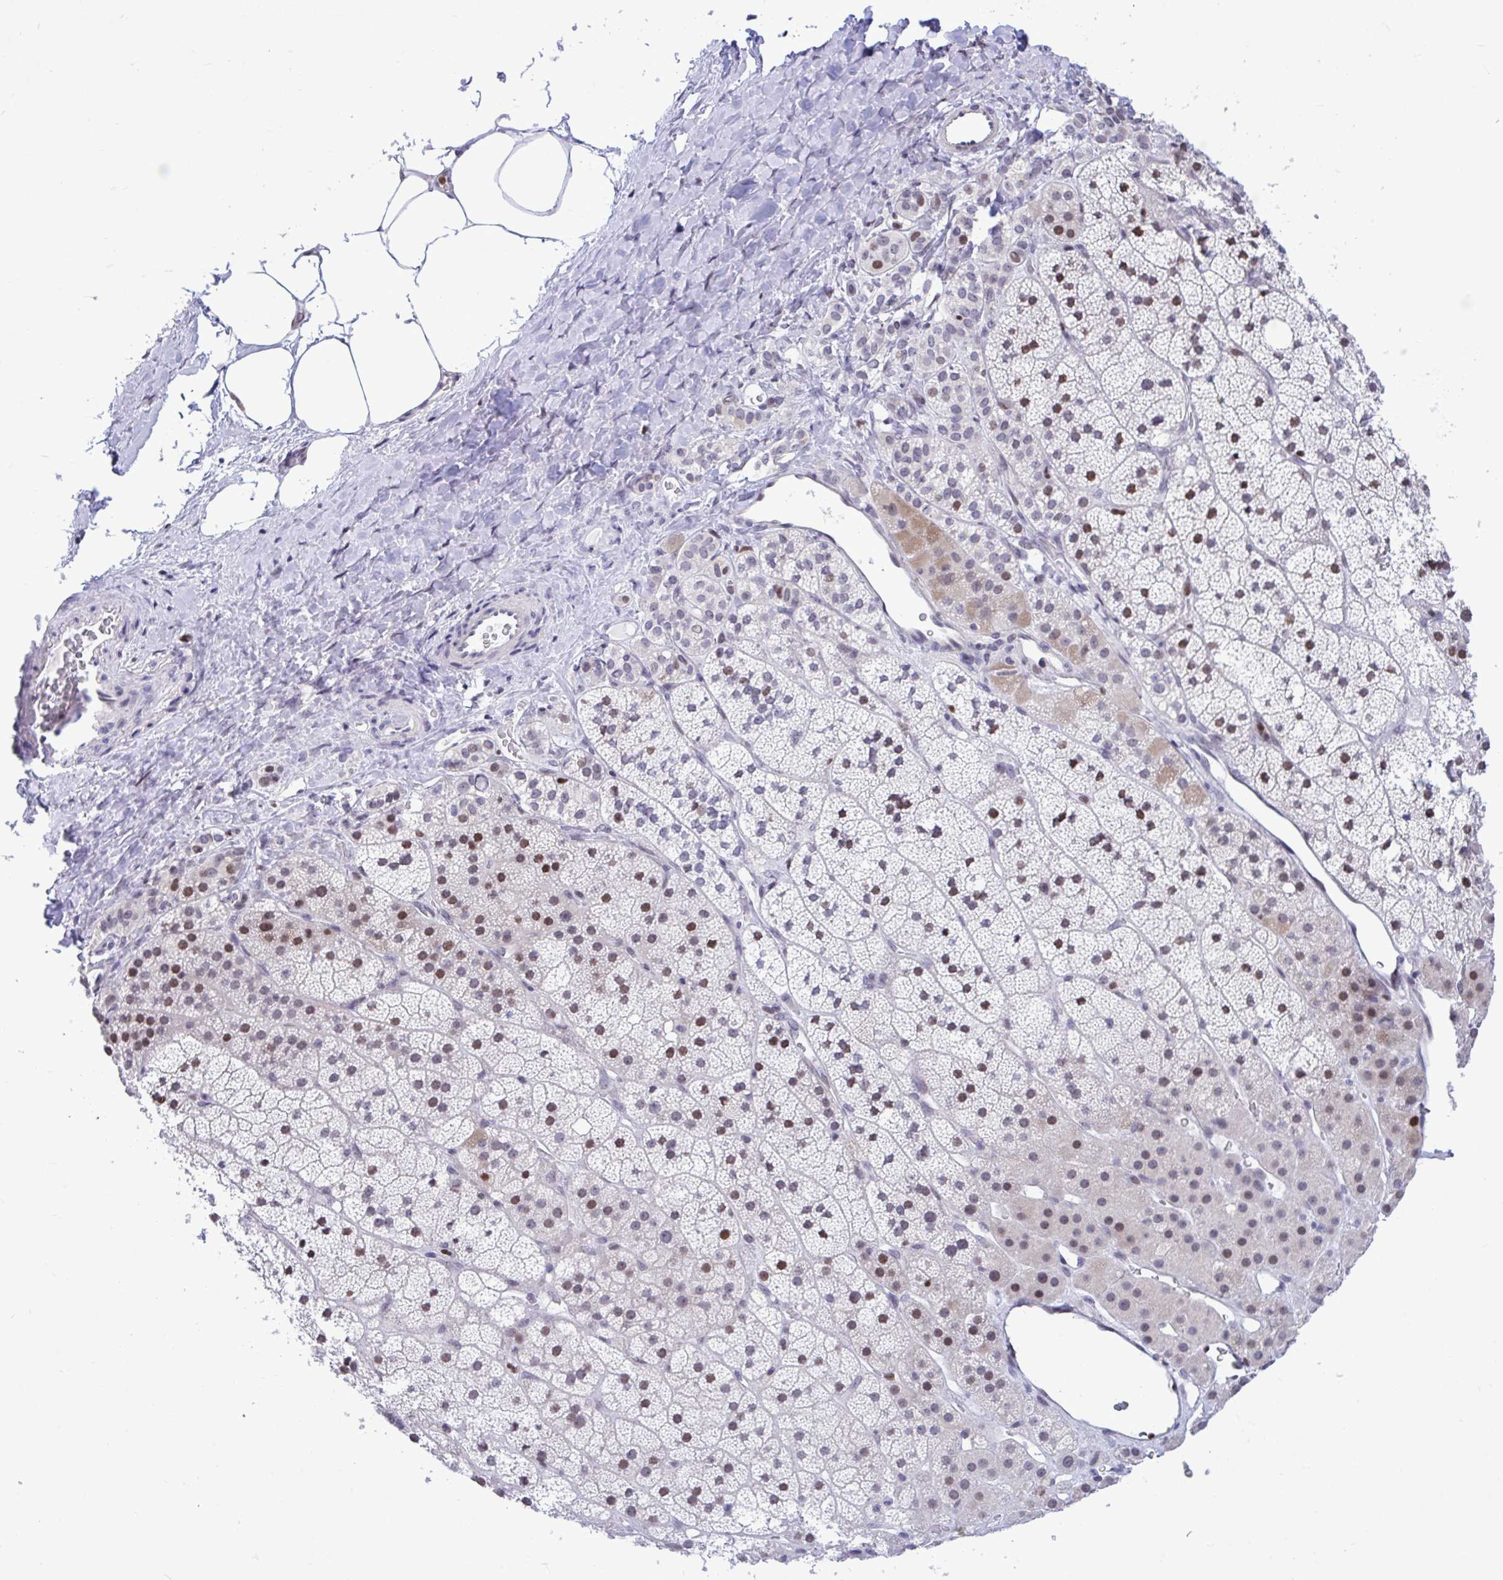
{"staining": {"intensity": "moderate", "quantity": "25%-75%", "location": "nuclear"}, "tissue": "adrenal gland", "cell_type": "Glandular cells", "image_type": "normal", "snomed": [{"axis": "morphology", "description": "Normal tissue, NOS"}, {"axis": "topography", "description": "Adrenal gland"}], "caption": "Protein staining by IHC exhibits moderate nuclear expression in approximately 25%-75% of glandular cells in benign adrenal gland.", "gene": "C1QL2", "patient": {"sex": "male", "age": 57}}